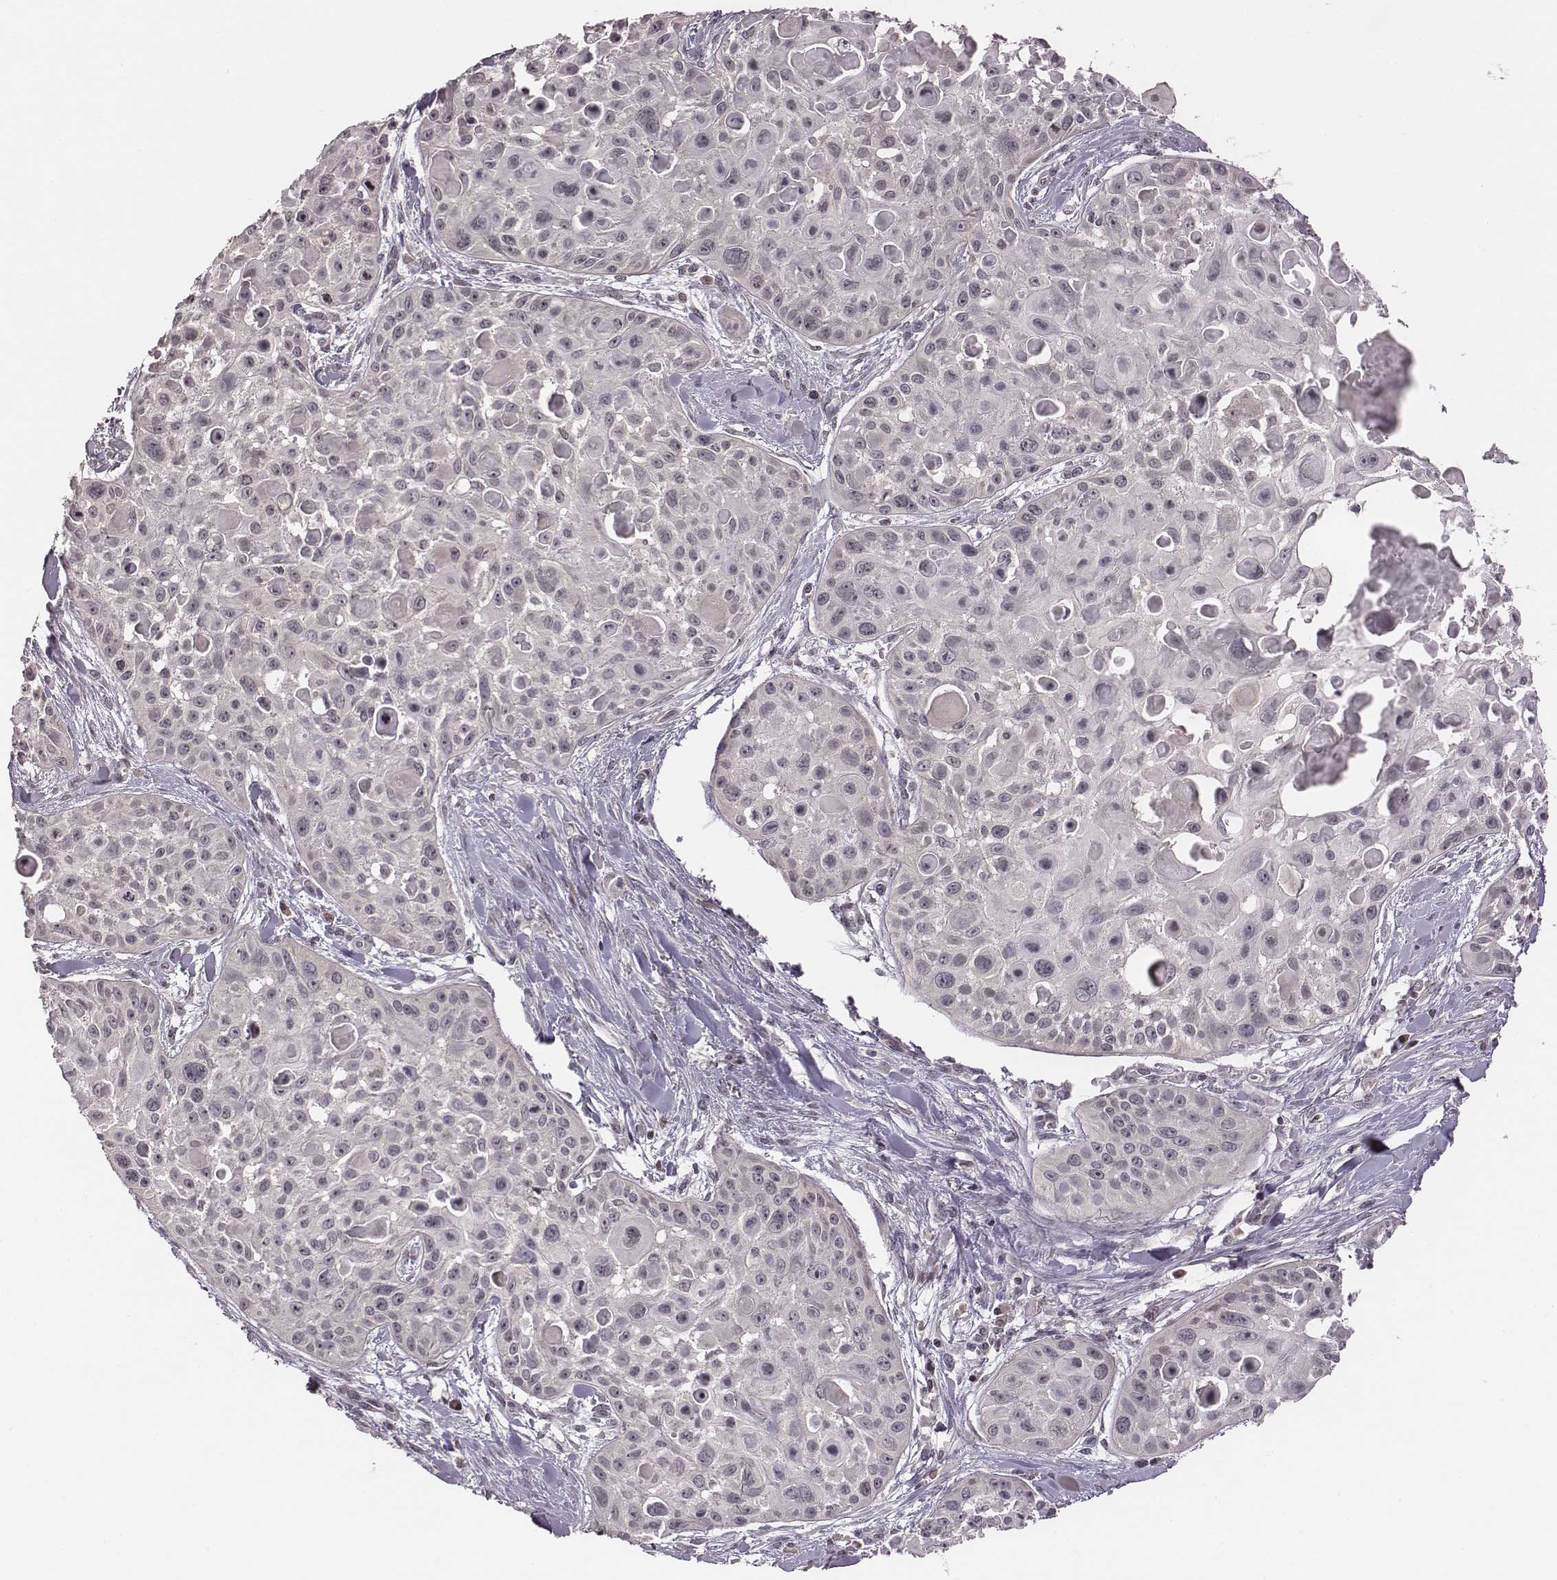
{"staining": {"intensity": "negative", "quantity": "none", "location": "none"}, "tissue": "skin cancer", "cell_type": "Tumor cells", "image_type": "cancer", "snomed": [{"axis": "morphology", "description": "Squamous cell carcinoma, NOS"}, {"axis": "topography", "description": "Skin"}, {"axis": "topography", "description": "Anal"}], "caption": "Skin squamous cell carcinoma stained for a protein using immunohistochemistry (IHC) shows no positivity tumor cells.", "gene": "GRM4", "patient": {"sex": "female", "age": 75}}